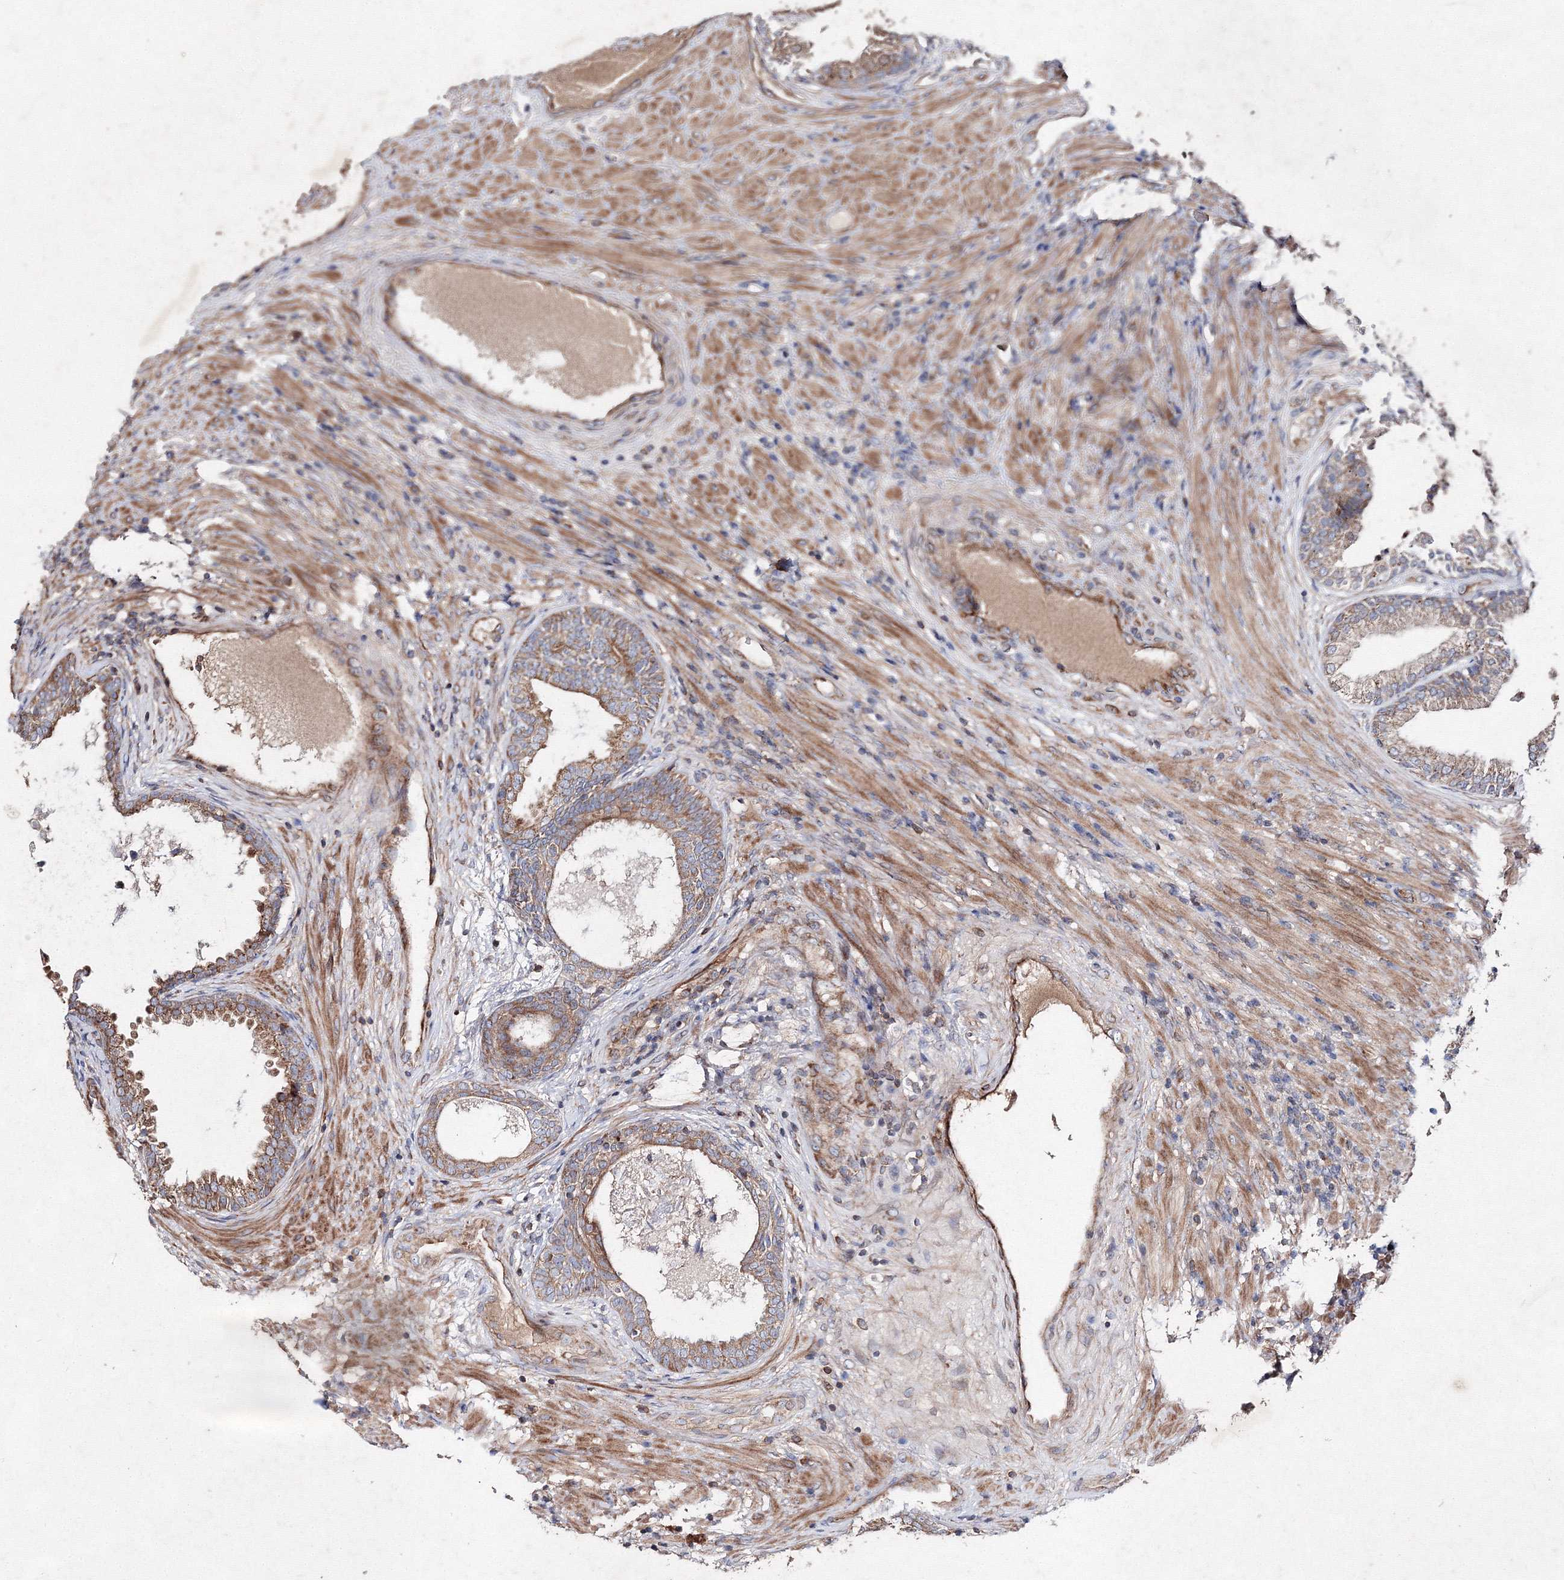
{"staining": {"intensity": "moderate", "quantity": ">75%", "location": "cytoplasmic/membranous"}, "tissue": "prostate", "cell_type": "Glandular cells", "image_type": "normal", "snomed": [{"axis": "morphology", "description": "Normal tissue, NOS"}, {"axis": "topography", "description": "Prostate"}], "caption": "High-magnification brightfield microscopy of normal prostate stained with DAB (brown) and counterstained with hematoxylin (blue). glandular cells exhibit moderate cytoplasmic/membranous staining is identified in about>75% of cells.", "gene": "GFM1", "patient": {"sex": "male", "age": 76}}